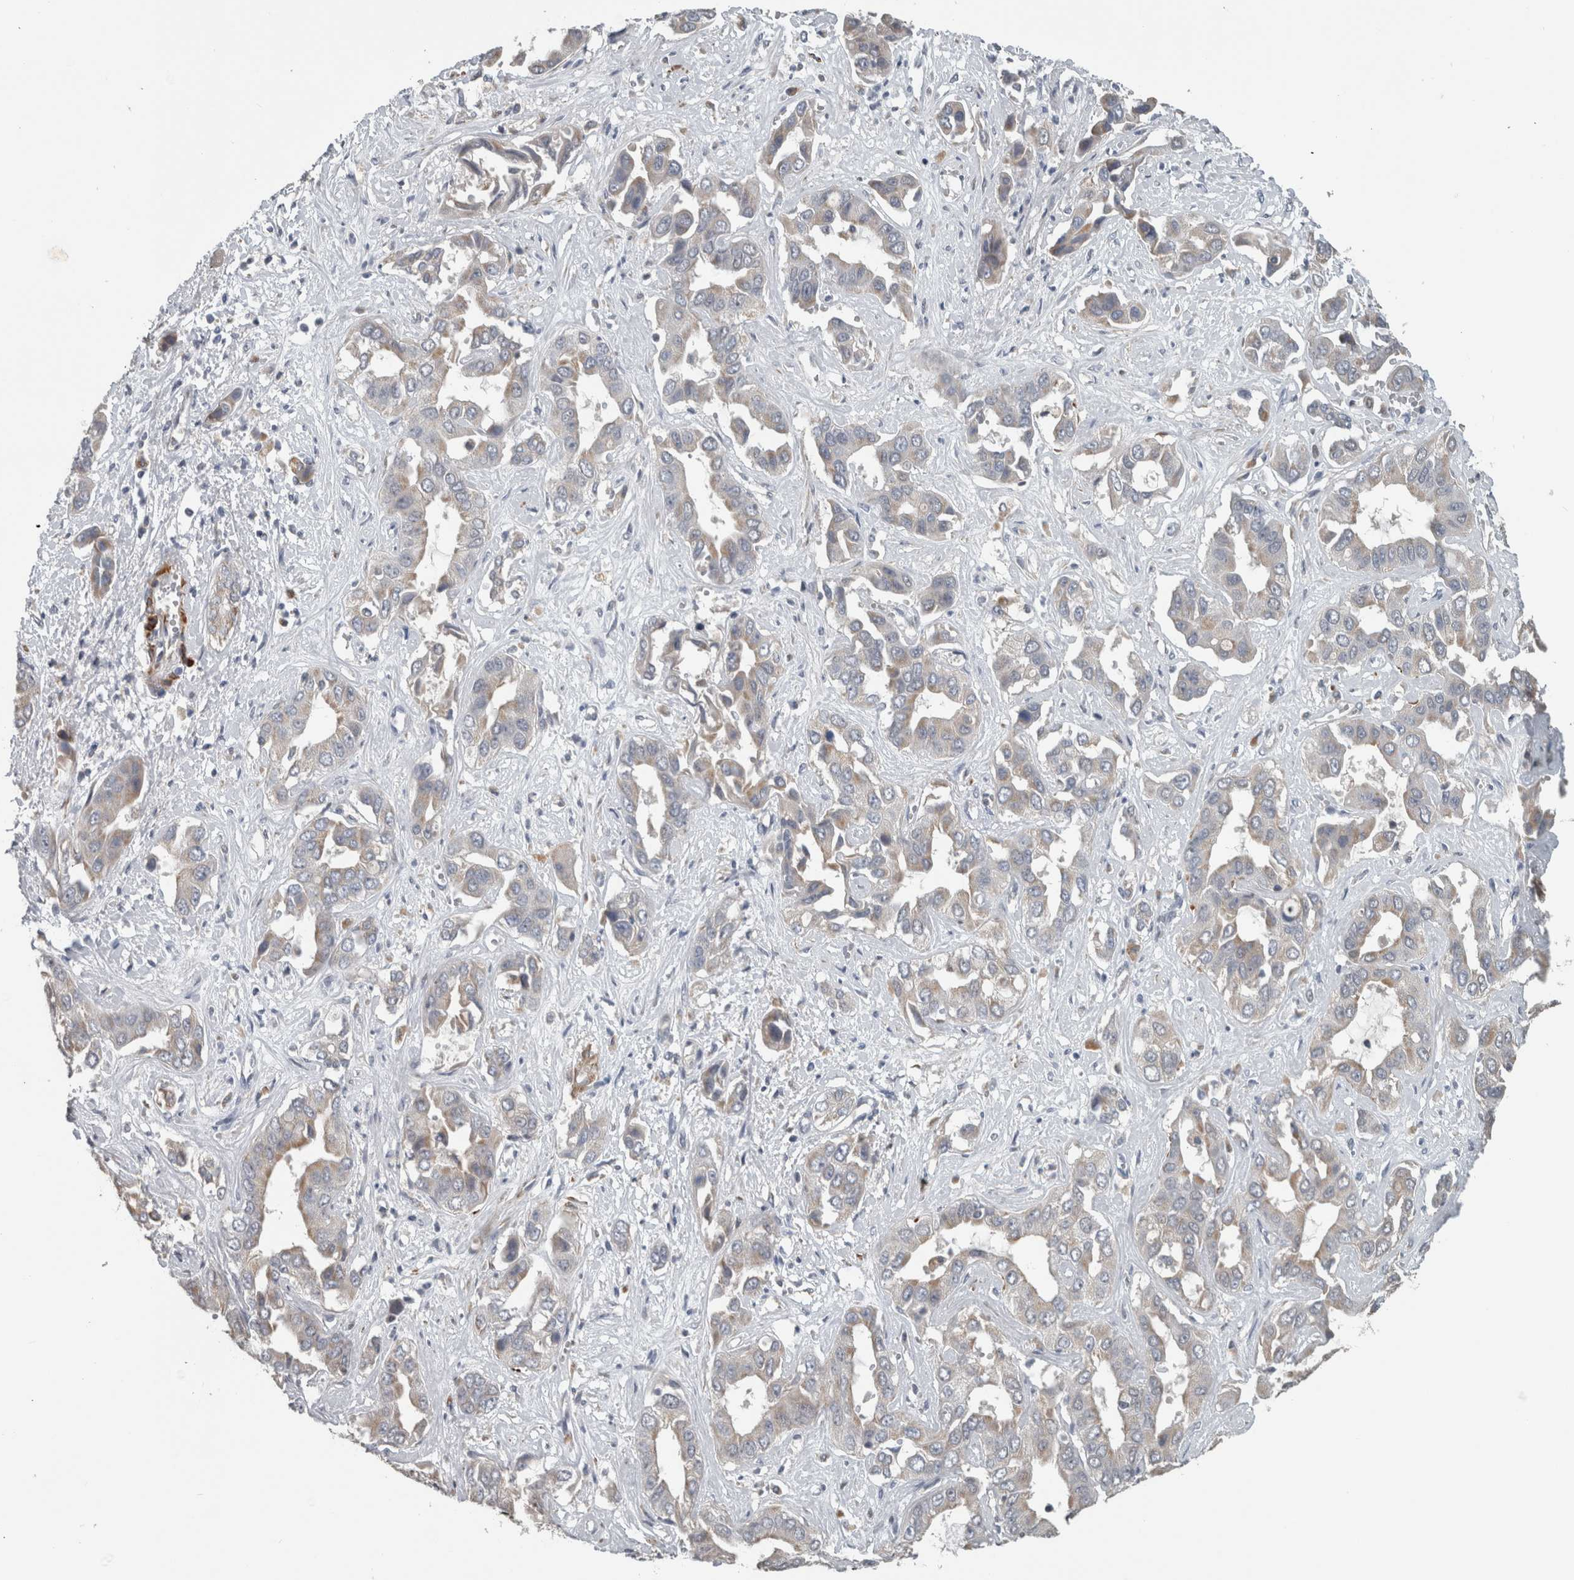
{"staining": {"intensity": "weak", "quantity": "25%-75%", "location": "cytoplasmic/membranous"}, "tissue": "liver cancer", "cell_type": "Tumor cells", "image_type": "cancer", "snomed": [{"axis": "morphology", "description": "Cholangiocarcinoma"}, {"axis": "topography", "description": "Liver"}], "caption": "Liver cancer (cholangiocarcinoma) stained with a brown dye reveals weak cytoplasmic/membranous positive staining in about 25%-75% of tumor cells.", "gene": "ARMC1", "patient": {"sex": "female", "age": 52}}